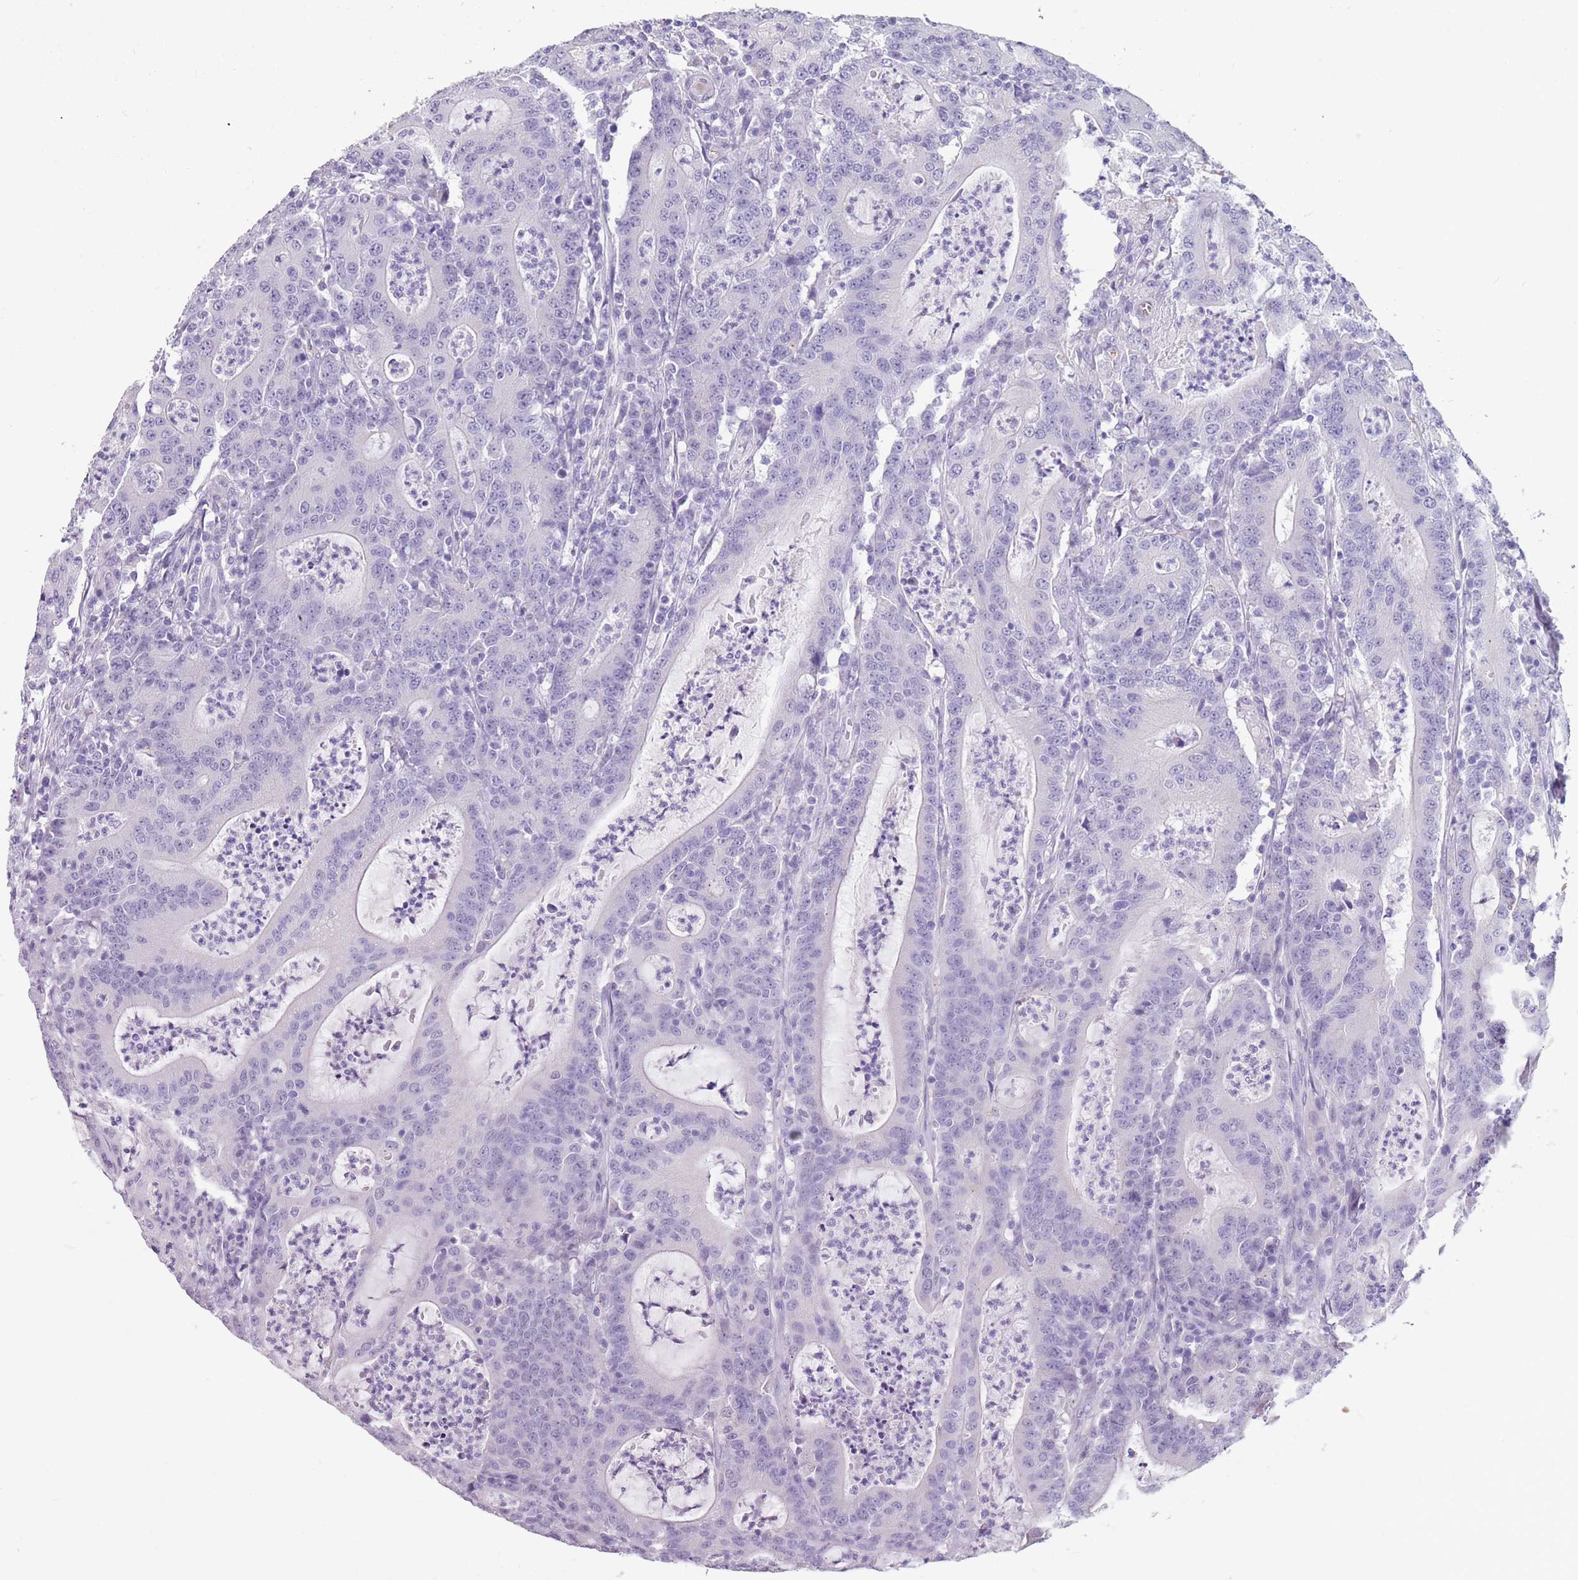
{"staining": {"intensity": "negative", "quantity": "none", "location": "none"}, "tissue": "colorectal cancer", "cell_type": "Tumor cells", "image_type": "cancer", "snomed": [{"axis": "morphology", "description": "Adenocarcinoma, NOS"}, {"axis": "topography", "description": "Colon"}], "caption": "DAB immunohistochemical staining of human colorectal cancer (adenocarcinoma) reveals no significant expression in tumor cells. (DAB (3,3'-diaminobenzidine) IHC, high magnification).", "gene": "SPESP1", "patient": {"sex": "male", "age": 83}}